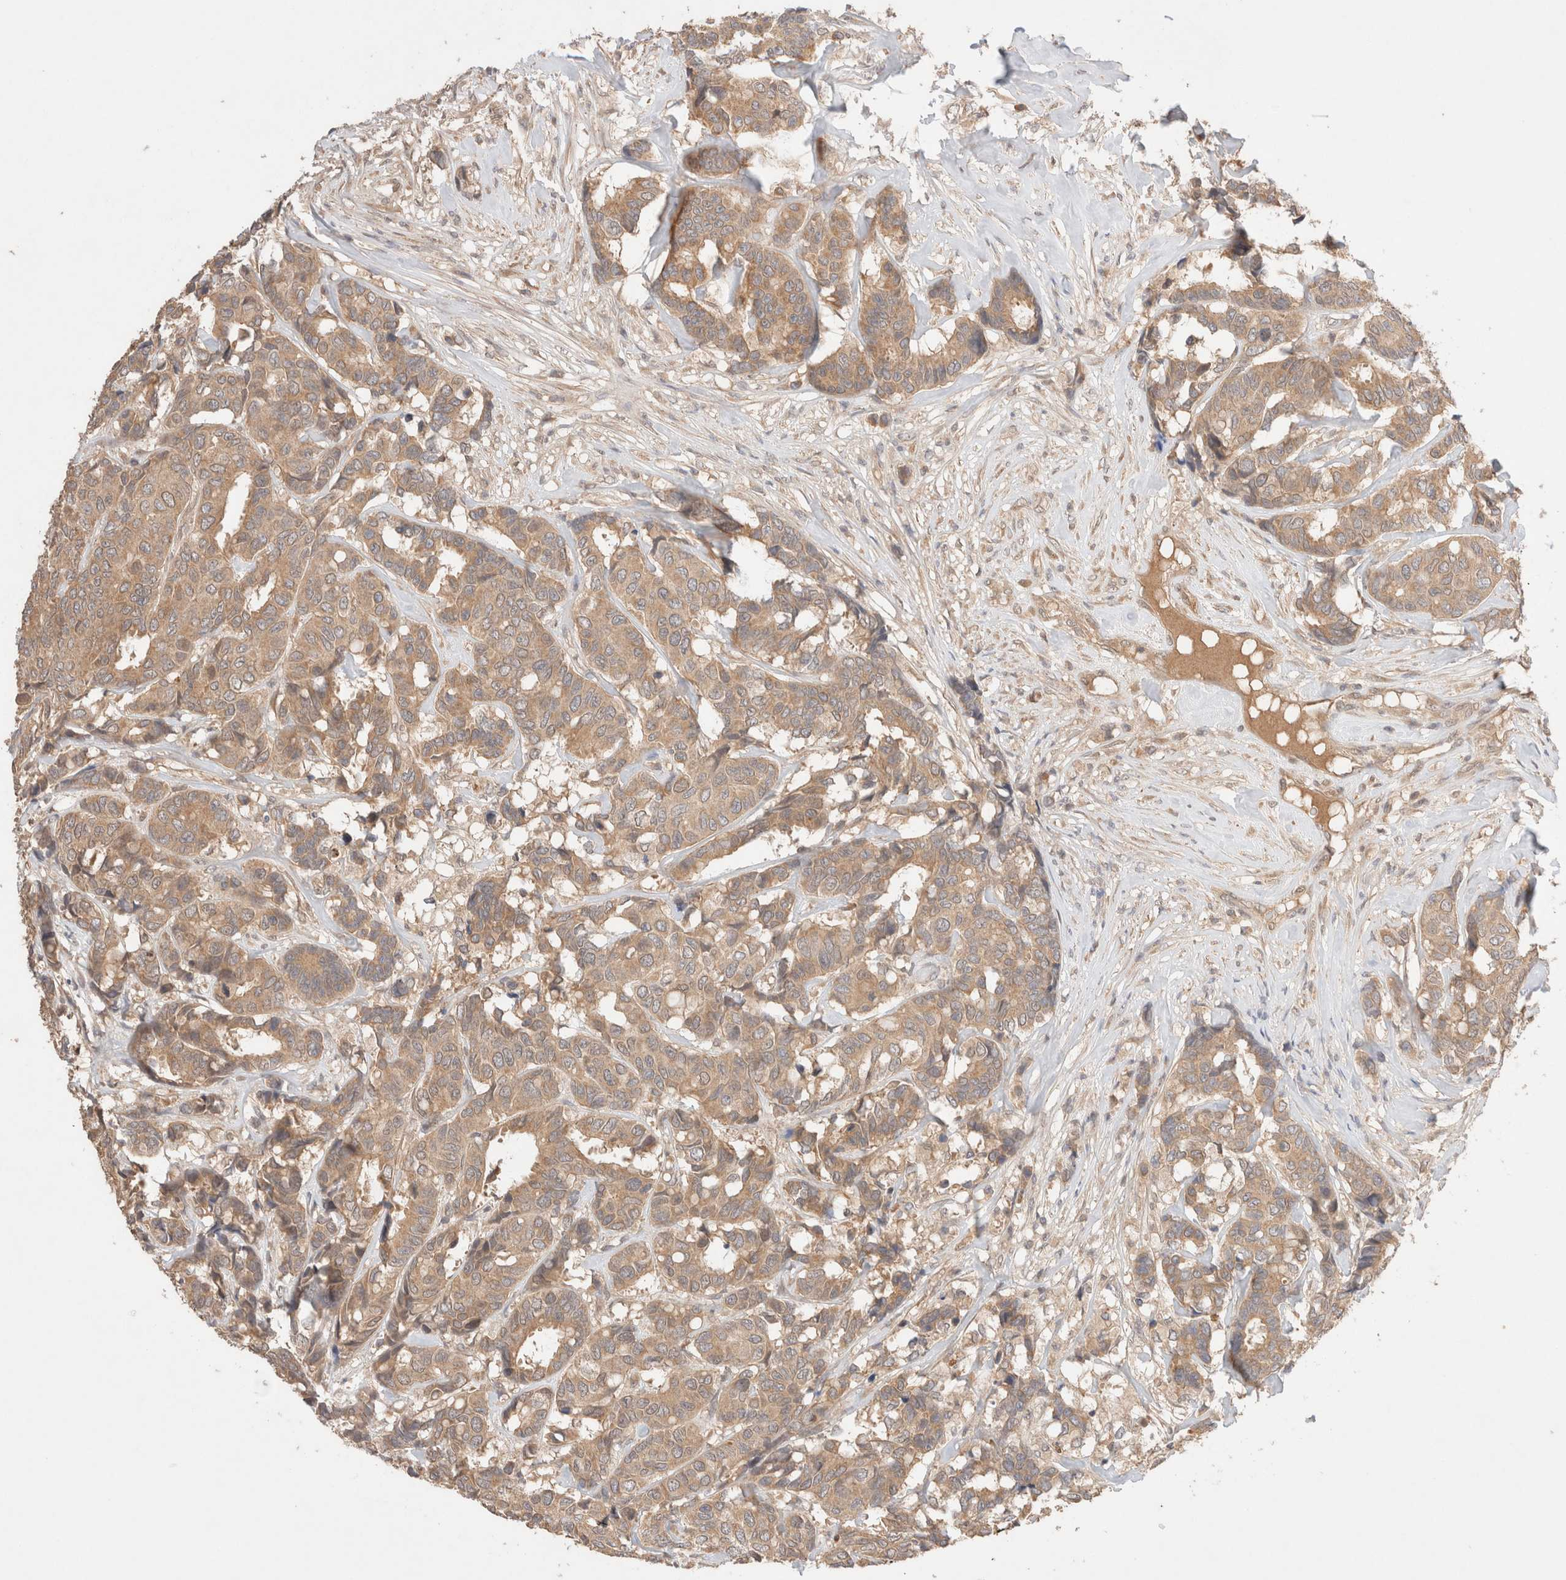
{"staining": {"intensity": "moderate", "quantity": ">75%", "location": "cytoplasmic/membranous"}, "tissue": "breast cancer", "cell_type": "Tumor cells", "image_type": "cancer", "snomed": [{"axis": "morphology", "description": "Duct carcinoma"}, {"axis": "topography", "description": "Breast"}], "caption": "Protein staining of breast cancer tissue shows moderate cytoplasmic/membranous staining in approximately >75% of tumor cells. The protein of interest is stained brown, and the nuclei are stained in blue (DAB (3,3'-diaminobenzidine) IHC with brightfield microscopy, high magnification).", "gene": "CARNMT1", "patient": {"sex": "female", "age": 87}}